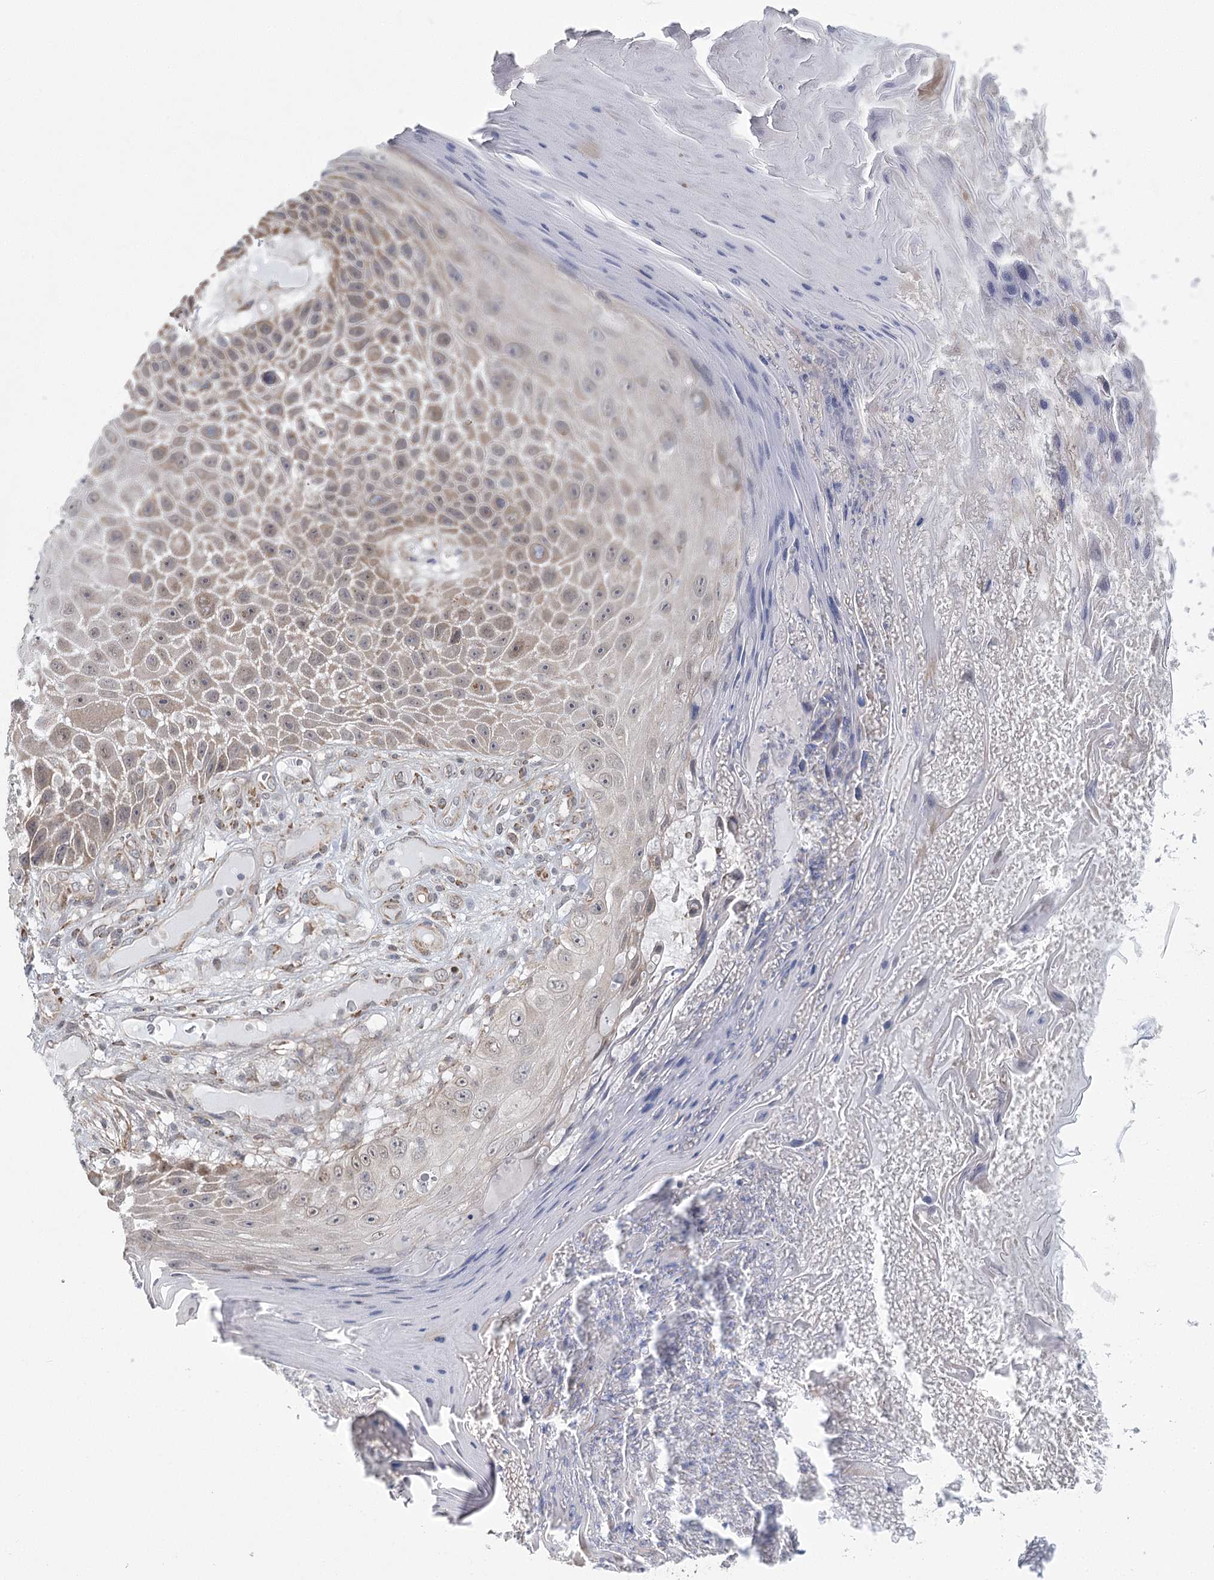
{"staining": {"intensity": "weak", "quantity": "<25%", "location": "cytoplasmic/membranous"}, "tissue": "skin cancer", "cell_type": "Tumor cells", "image_type": "cancer", "snomed": [{"axis": "morphology", "description": "Squamous cell carcinoma, NOS"}, {"axis": "topography", "description": "Skin"}], "caption": "An immunohistochemistry micrograph of skin cancer is shown. There is no staining in tumor cells of skin cancer.", "gene": "MED28", "patient": {"sex": "female", "age": 88}}